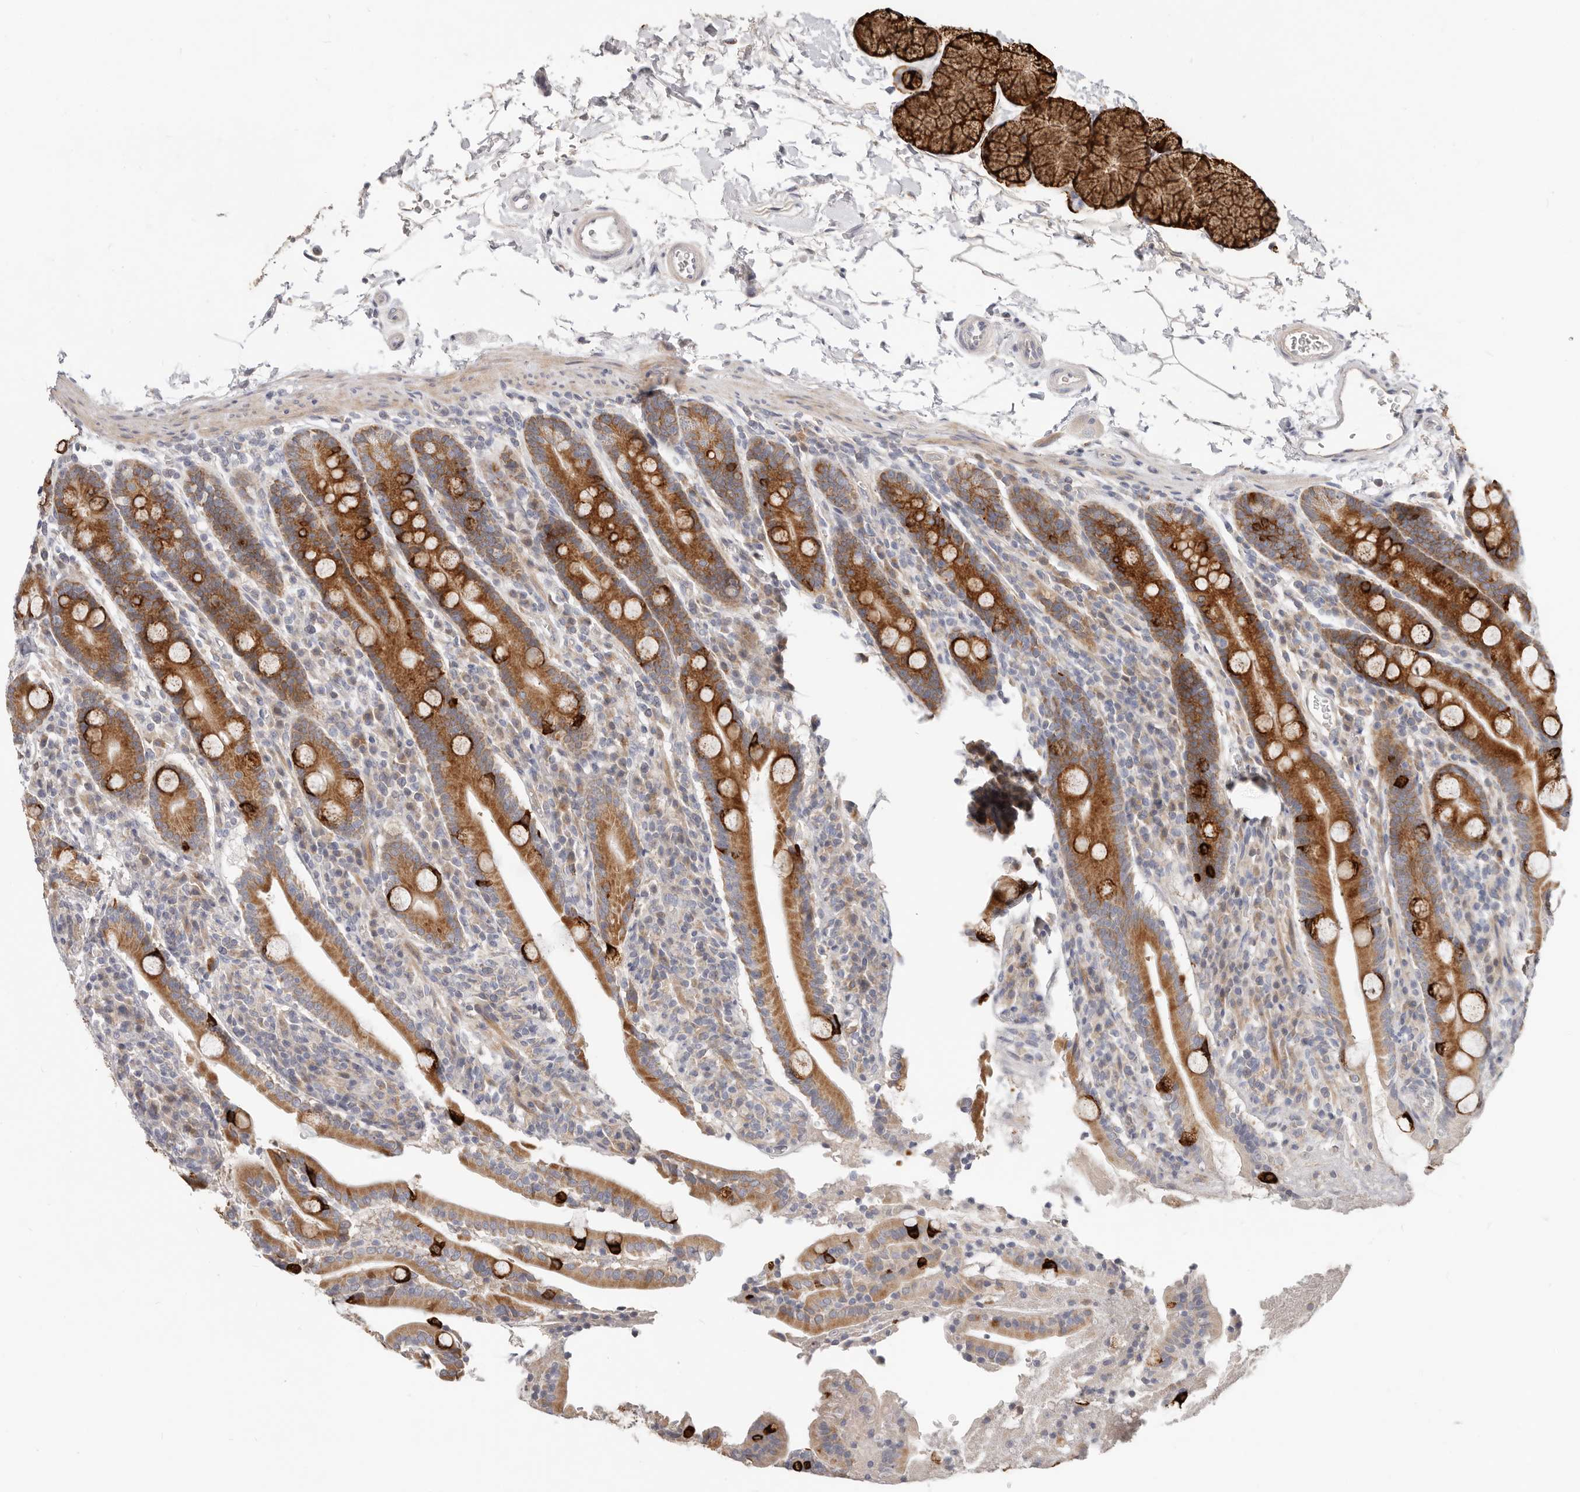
{"staining": {"intensity": "strong", "quantity": ">75%", "location": "cytoplasmic/membranous"}, "tissue": "duodenum", "cell_type": "Glandular cells", "image_type": "normal", "snomed": [{"axis": "morphology", "description": "Normal tissue, NOS"}, {"axis": "topography", "description": "Duodenum"}], "caption": "An immunohistochemistry (IHC) histopathology image of normal tissue is shown. Protein staining in brown highlights strong cytoplasmic/membranous positivity in duodenum within glandular cells.", "gene": "TFB2M", "patient": {"sex": "male", "age": 35}}